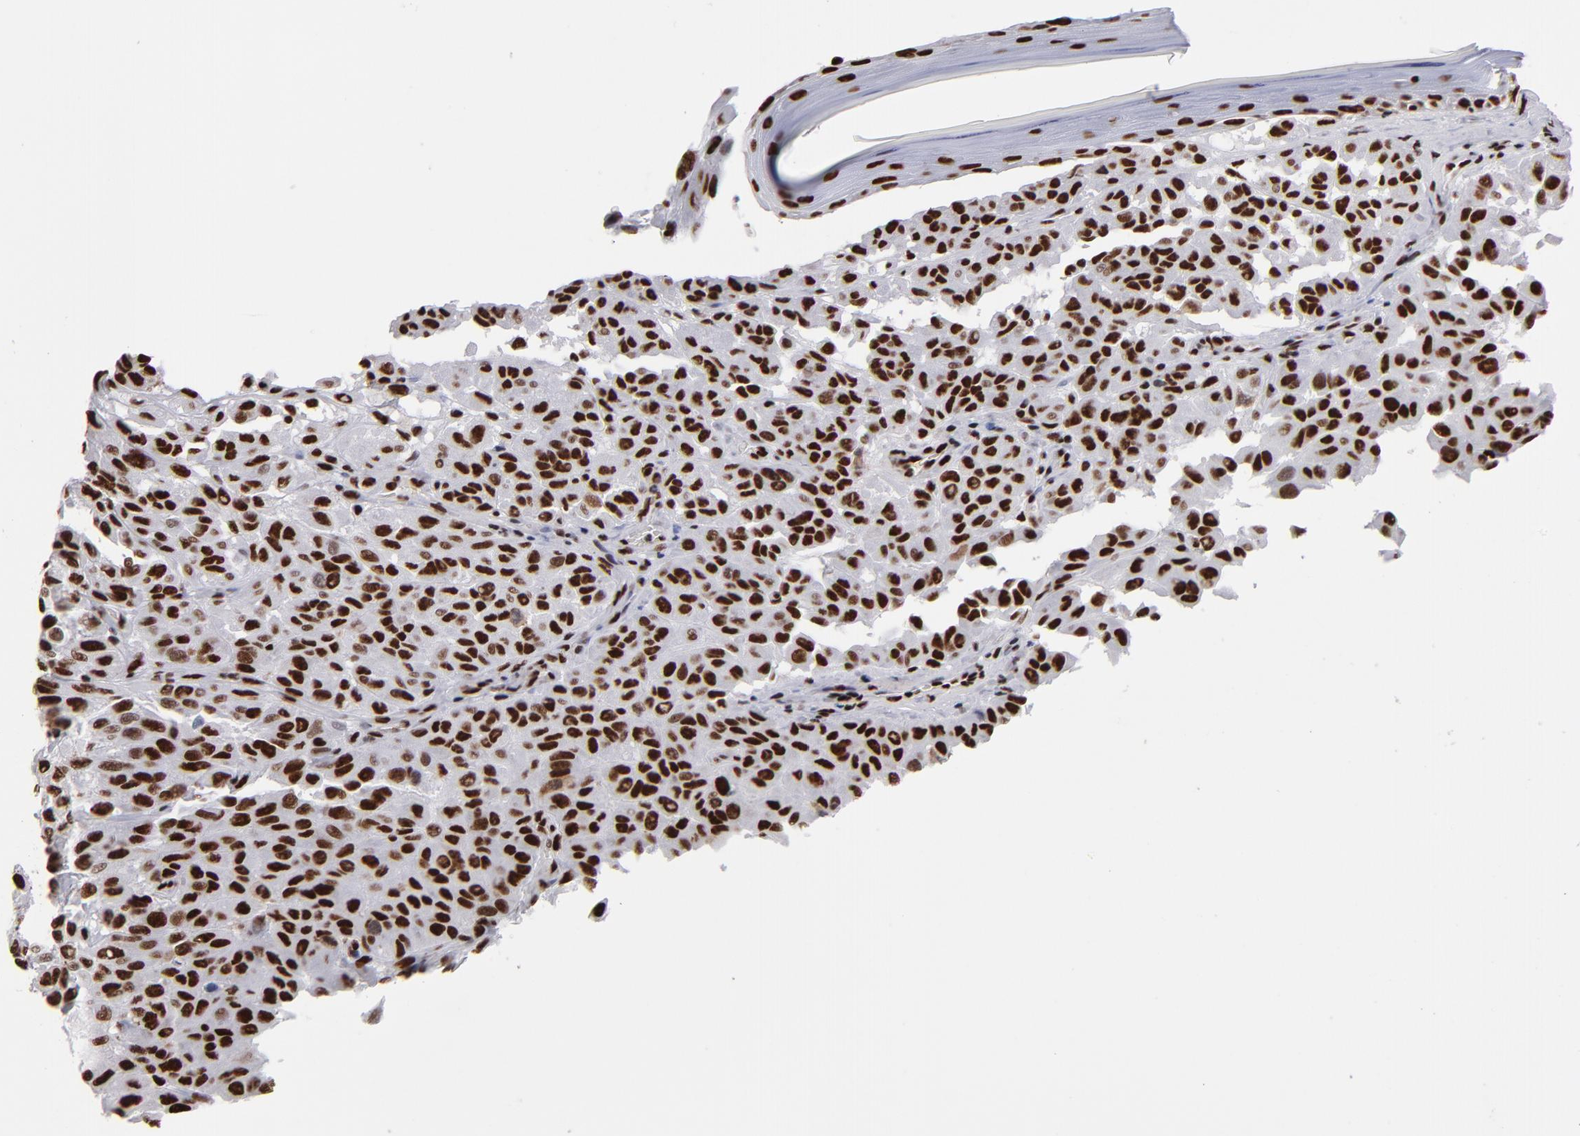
{"staining": {"intensity": "strong", "quantity": ">75%", "location": "nuclear"}, "tissue": "melanoma", "cell_type": "Tumor cells", "image_type": "cancer", "snomed": [{"axis": "morphology", "description": "Malignant melanoma, NOS"}, {"axis": "topography", "description": "Skin"}], "caption": "Tumor cells exhibit high levels of strong nuclear positivity in about >75% of cells in malignant melanoma.", "gene": "MRE11", "patient": {"sex": "male", "age": 30}}